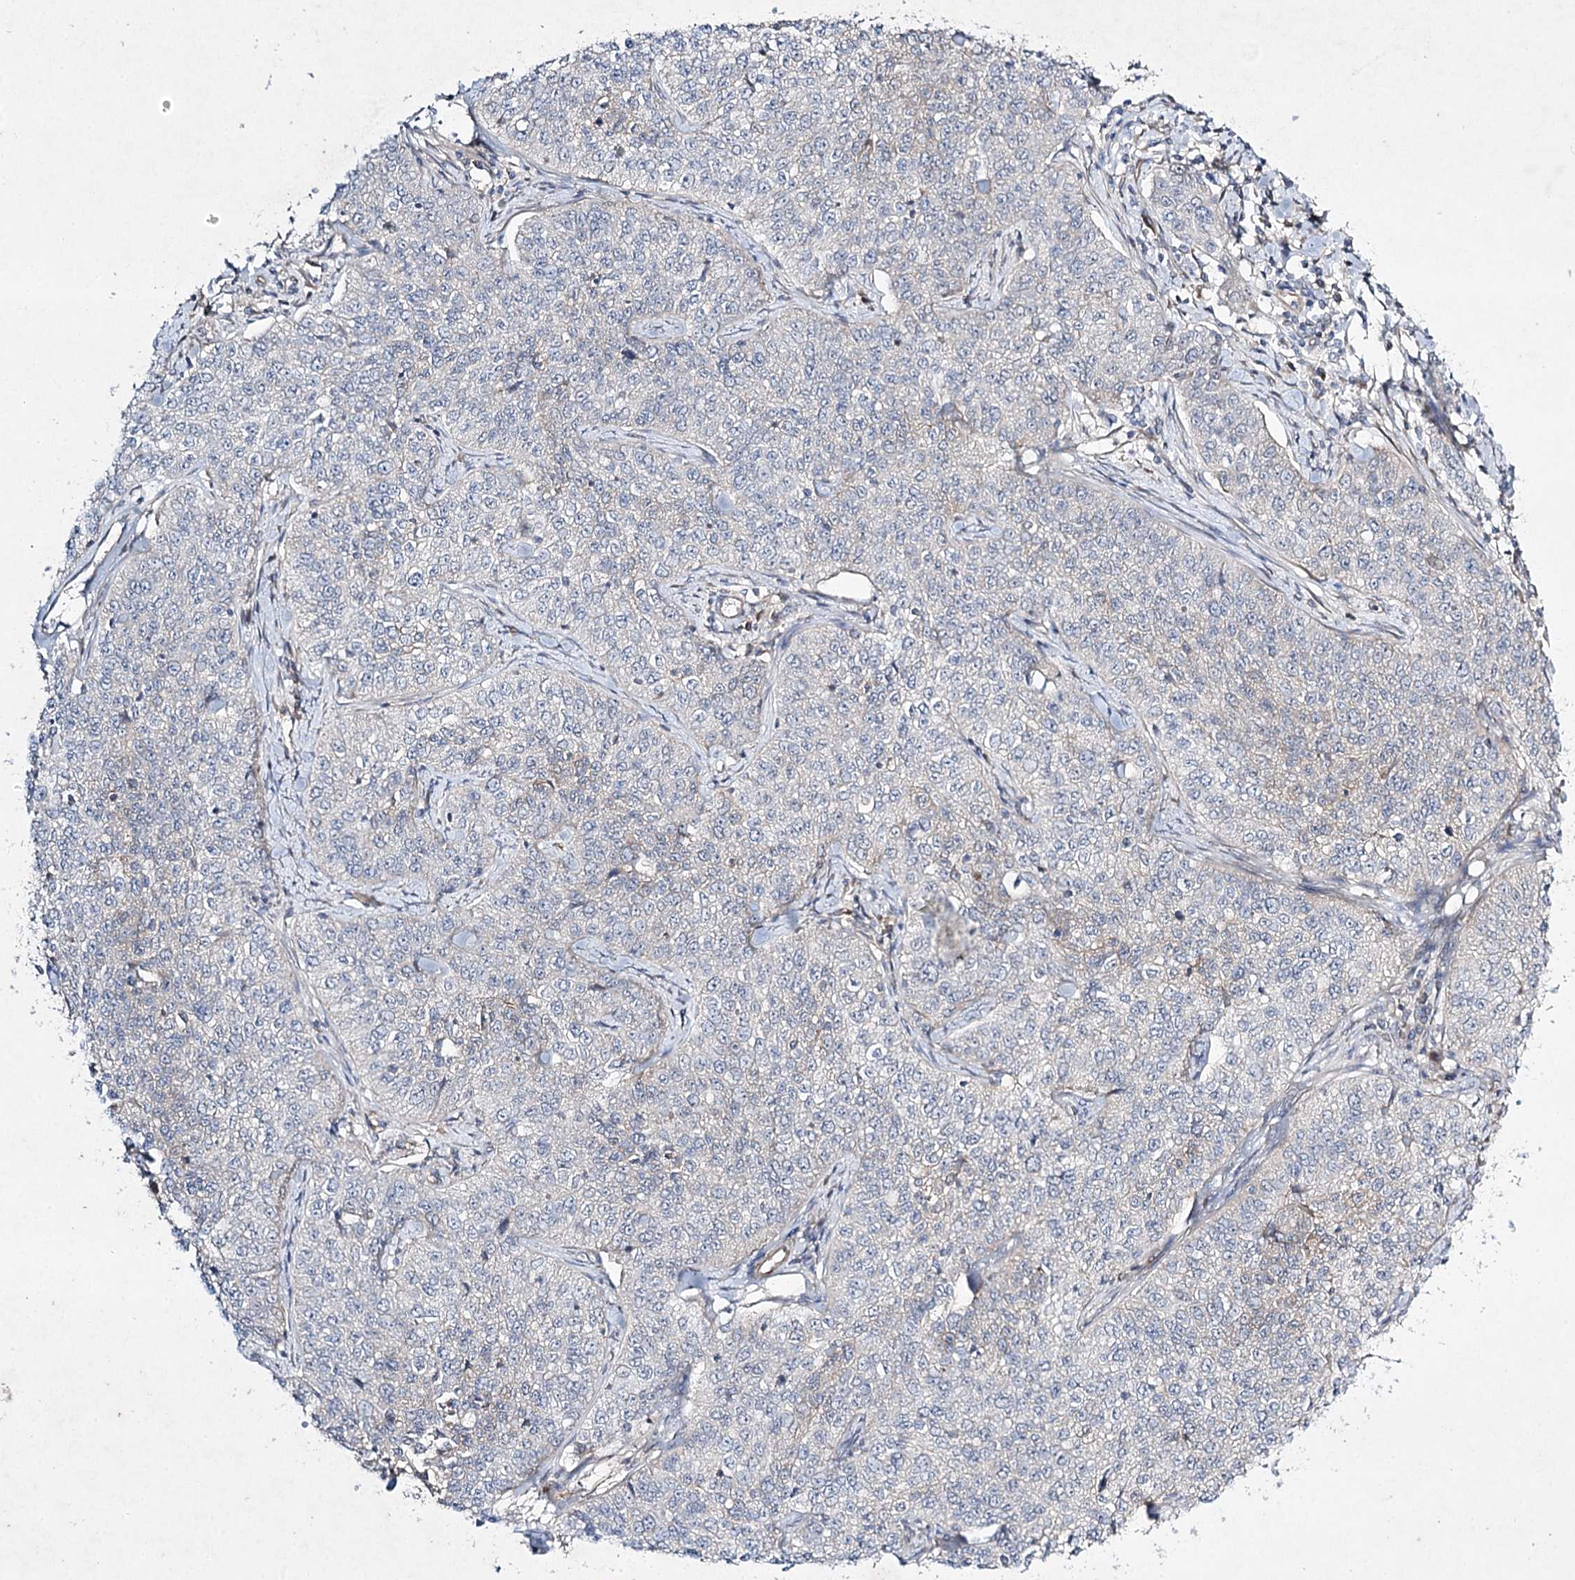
{"staining": {"intensity": "negative", "quantity": "none", "location": "none"}, "tissue": "cervical cancer", "cell_type": "Tumor cells", "image_type": "cancer", "snomed": [{"axis": "morphology", "description": "Squamous cell carcinoma, NOS"}, {"axis": "topography", "description": "Cervix"}], "caption": "The histopathology image reveals no significant expression in tumor cells of squamous cell carcinoma (cervical).", "gene": "KIAA0825", "patient": {"sex": "female", "age": 35}}